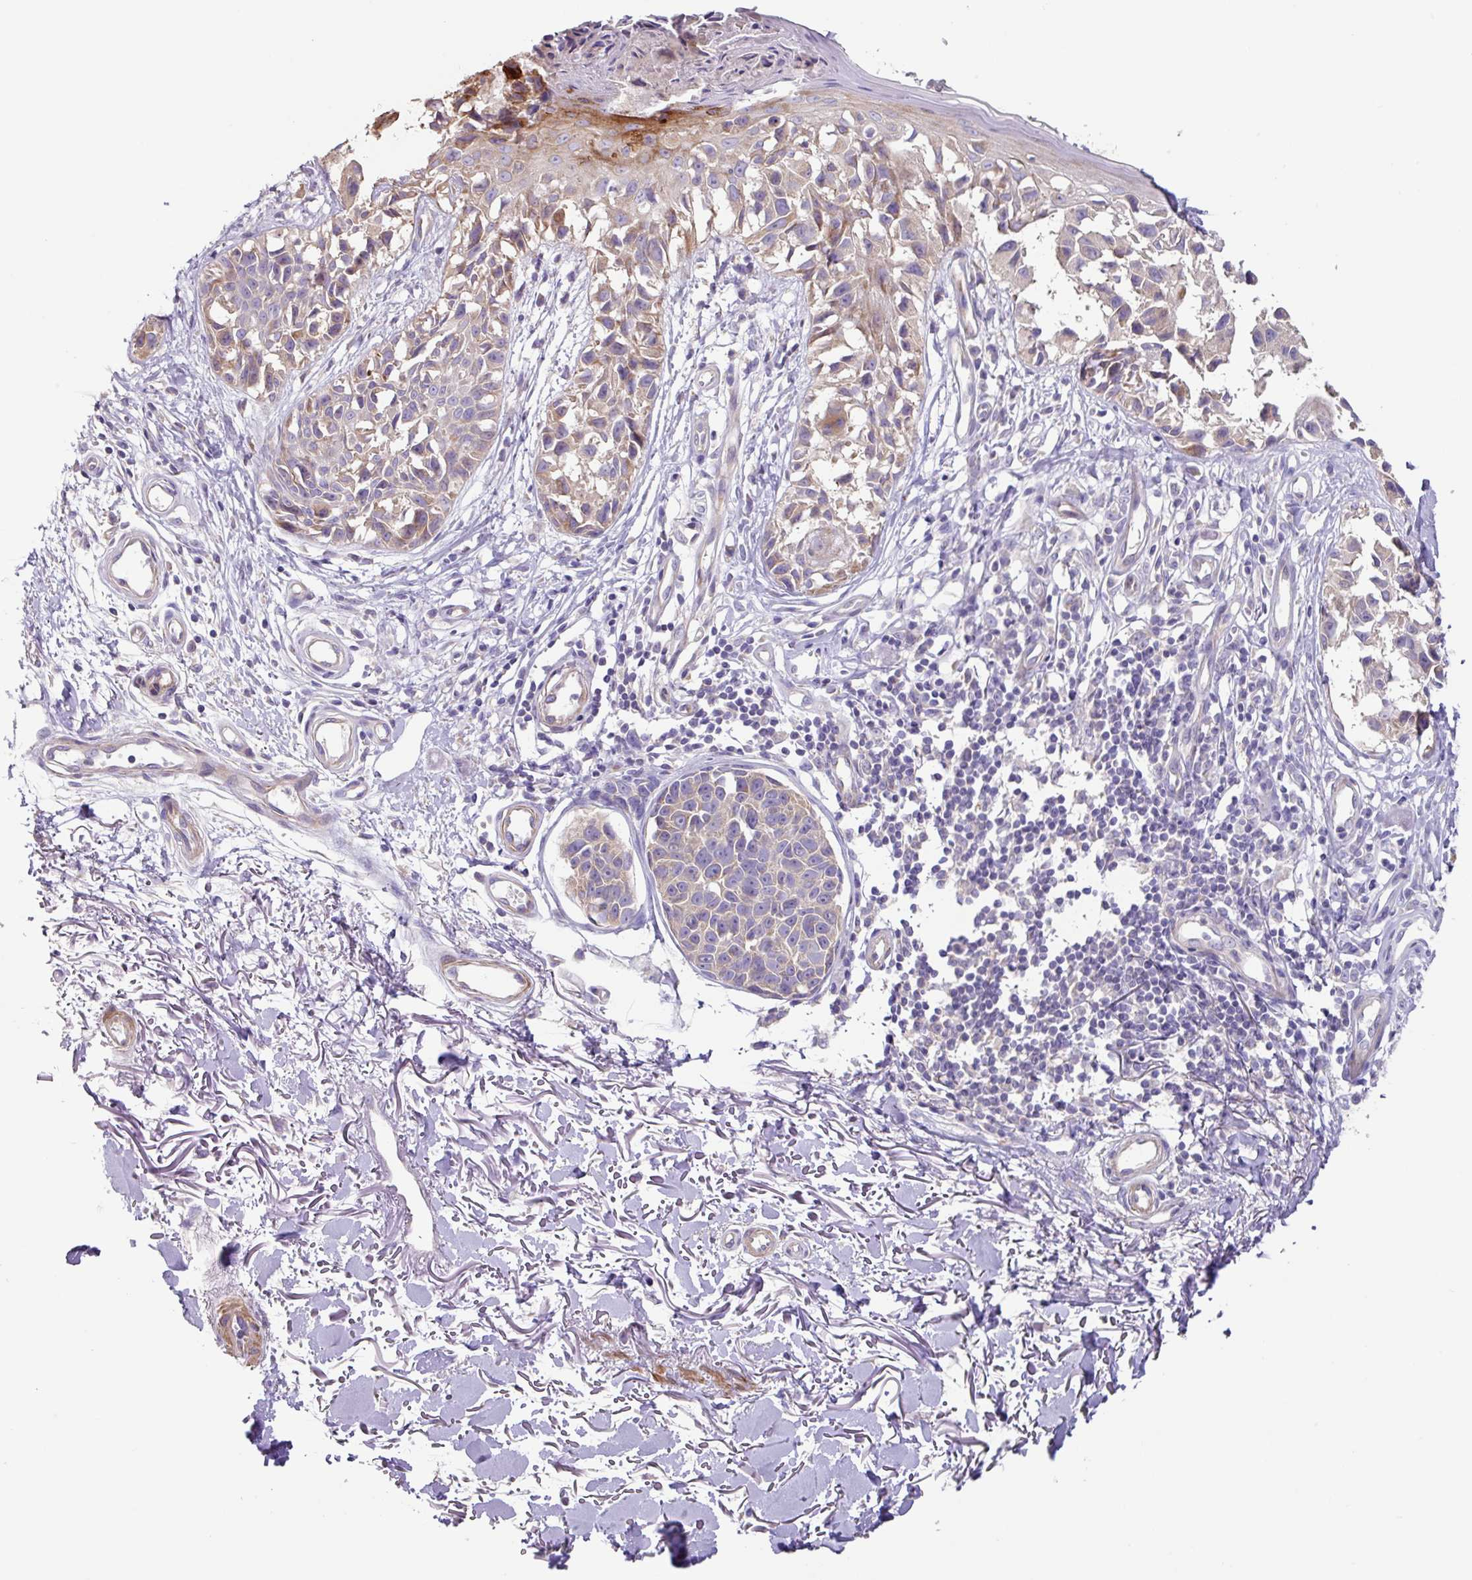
{"staining": {"intensity": "weak", "quantity": "<25%", "location": "cytoplasmic/membranous"}, "tissue": "melanoma", "cell_type": "Tumor cells", "image_type": "cancer", "snomed": [{"axis": "morphology", "description": "Malignant melanoma, NOS"}, {"axis": "topography", "description": "Skin"}], "caption": "The histopathology image reveals no staining of tumor cells in malignant melanoma.", "gene": "MRRF", "patient": {"sex": "male", "age": 73}}